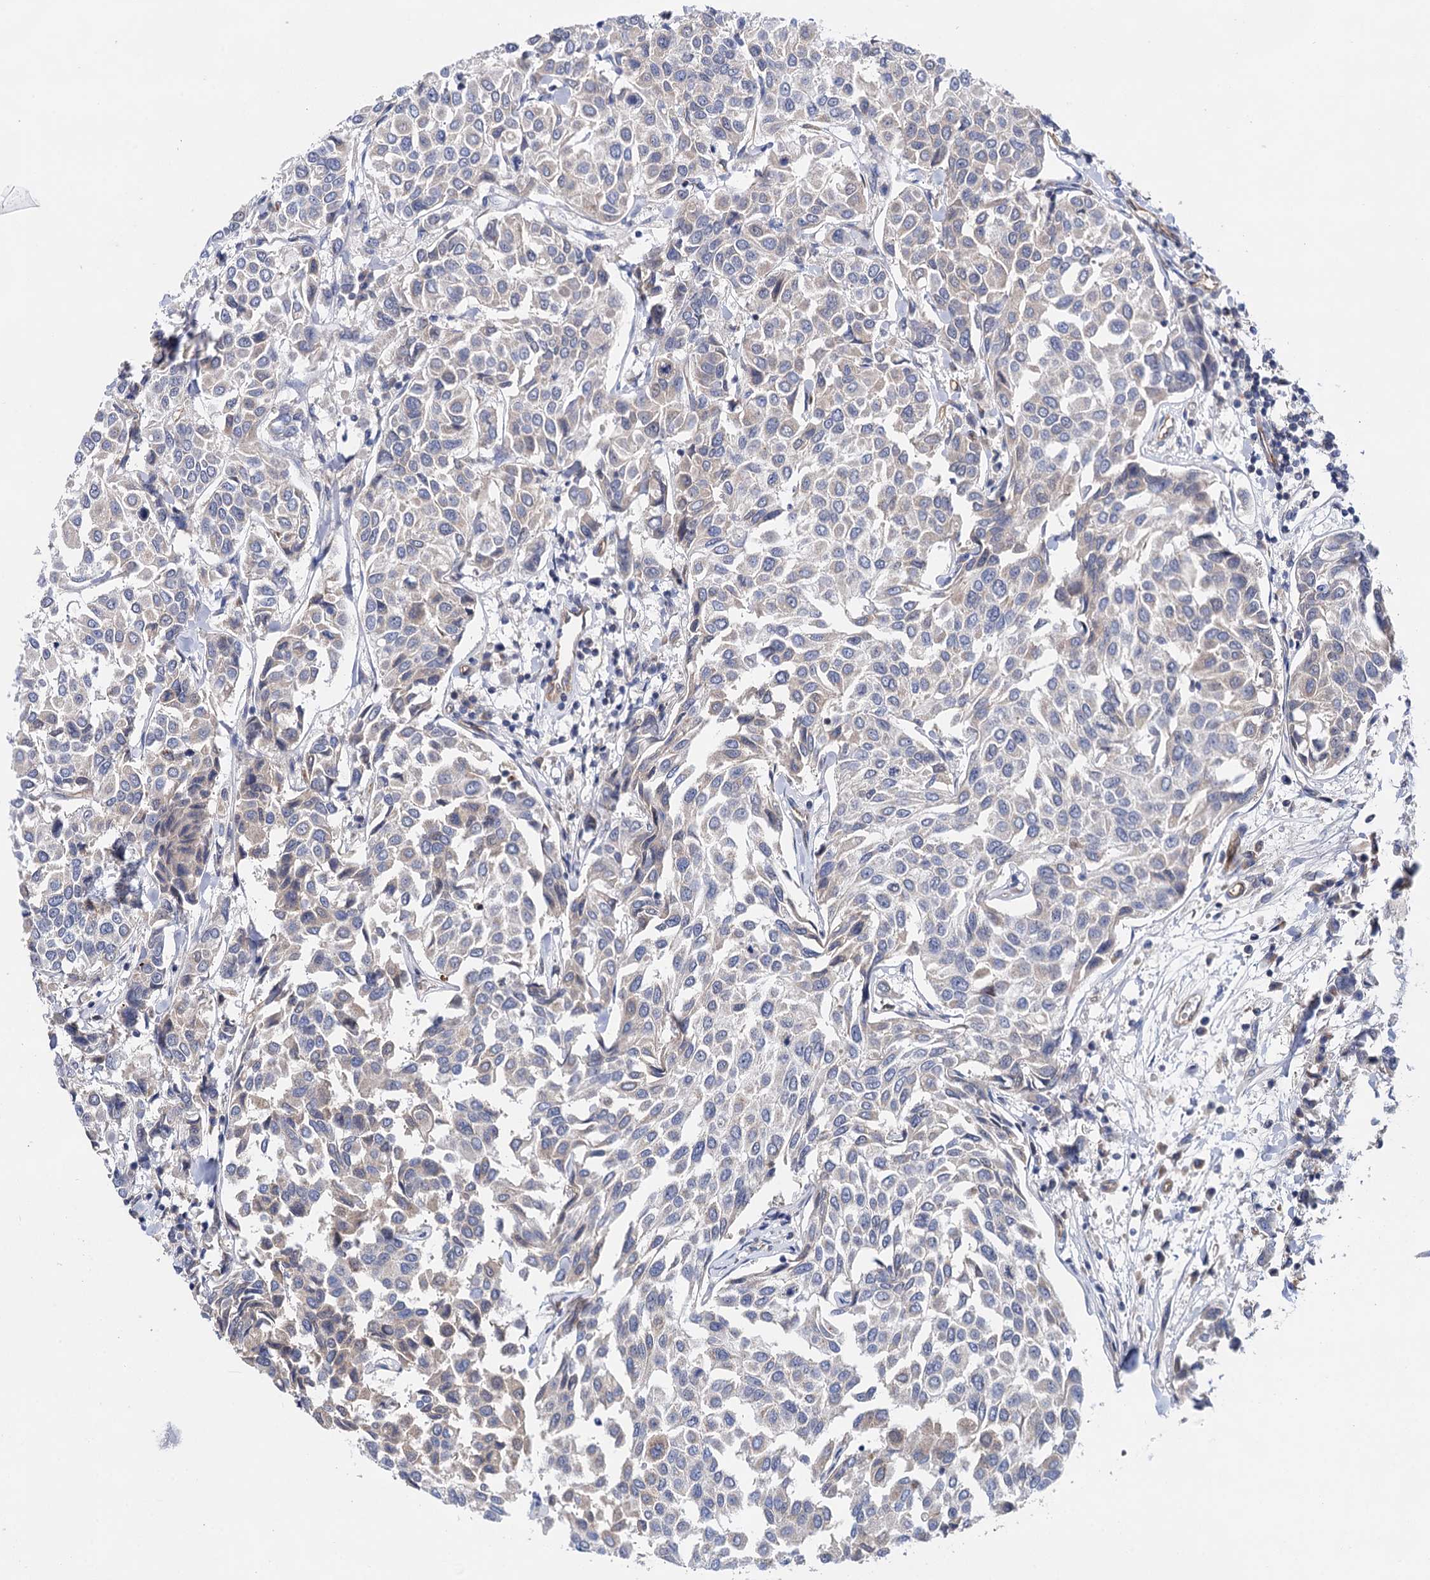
{"staining": {"intensity": "negative", "quantity": "none", "location": "none"}, "tissue": "breast cancer", "cell_type": "Tumor cells", "image_type": "cancer", "snomed": [{"axis": "morphology", "description": "Duct carcinoma"}, {"axis": "topography", "description": "Breast"}], "caption": "Tumor cells show no significant expression in breast cancer (intraductal carcinoma).", "gene": "ABLIM1", "patient": {"sex": "female", "age": 55}}